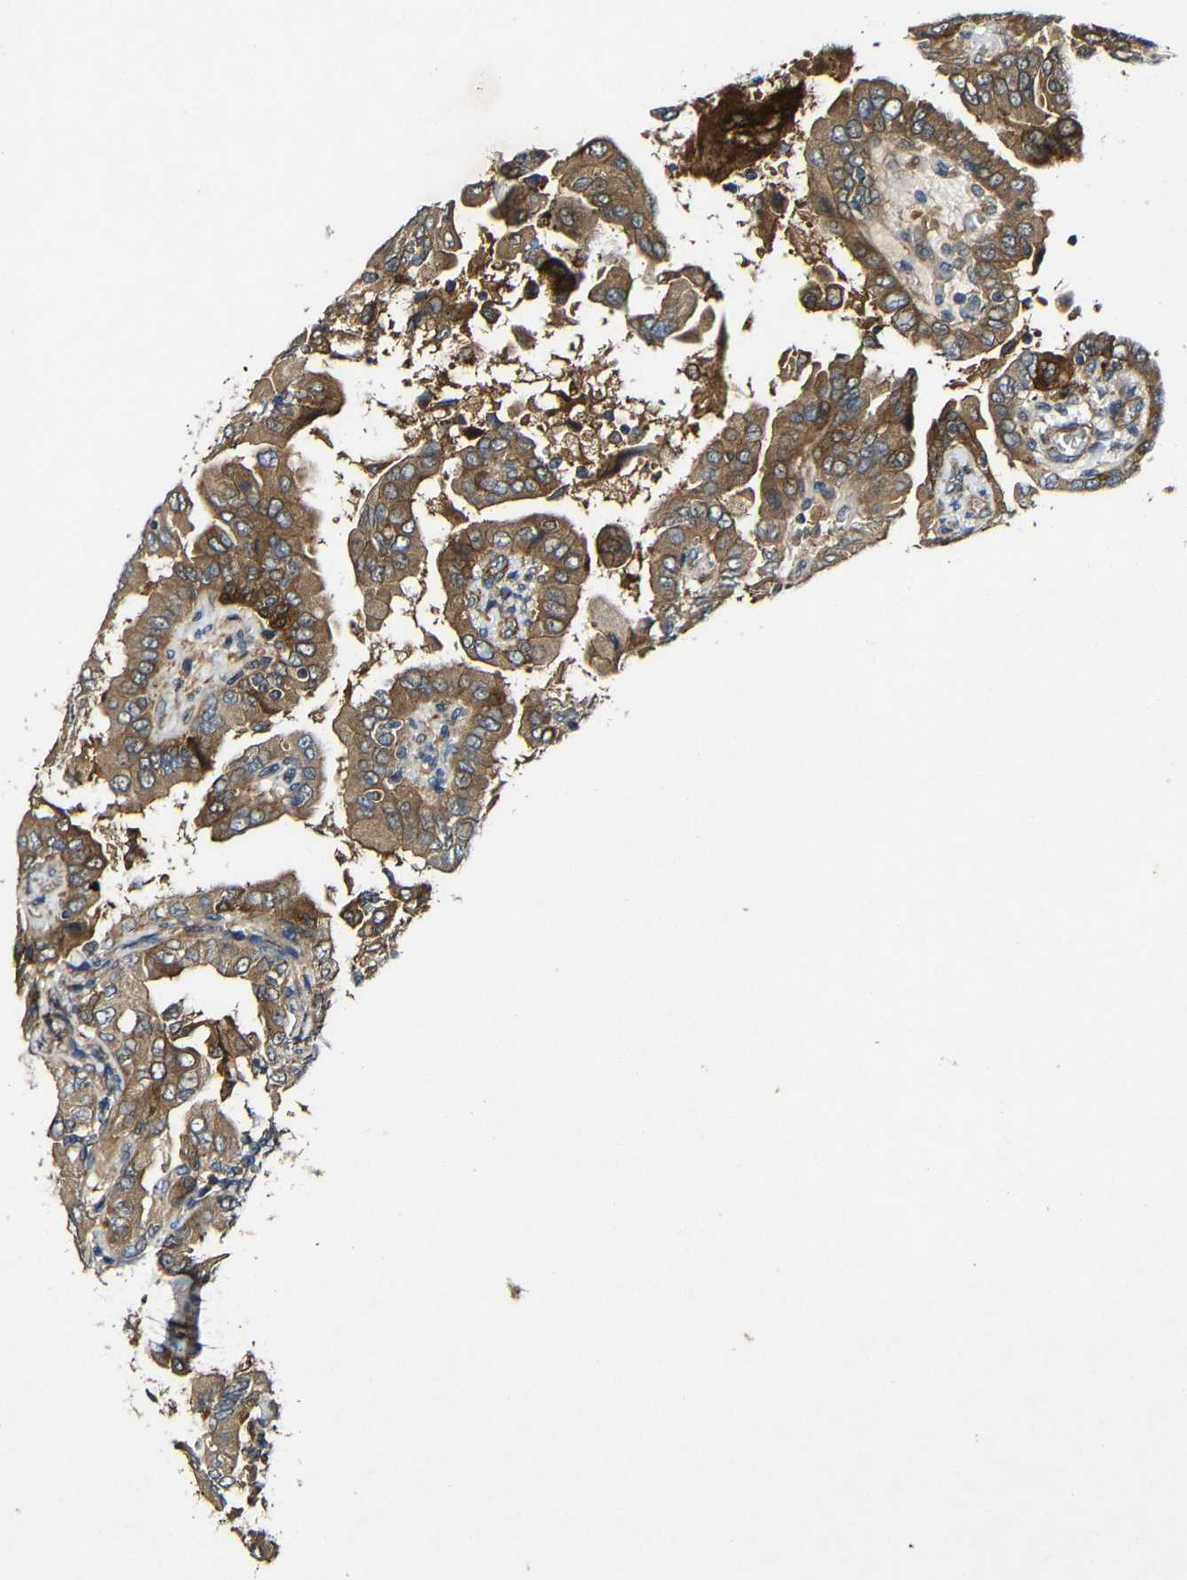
{"staining": {"intensity": "moderate", "quantity": ">75%", "location": "cytoplasmic/membranous"}, "tissue": "thyroid cancer", "cell_type": "Tumor cells", "image_type": "cancer", "snomed": [{"axis": "morphology", "description": "Papillary adenocarcinoma, NOS"}, {"axis": "topography", "description": "Thyroid gland"}], "caption": "A medium amount of moderate cytoplasmic/membranous positivity is seen in about >75% of tumor cells in thyroid cancer (papillary adenocarcinoma) tissue. (Stains: DAB (3,3'-diaminobenzidine) in brown, nuclei in blue, Microscopy: brightfield microscopy at high magnification).", "gene": "GSDME", "patient": {"sex": "male", "age": 33}}